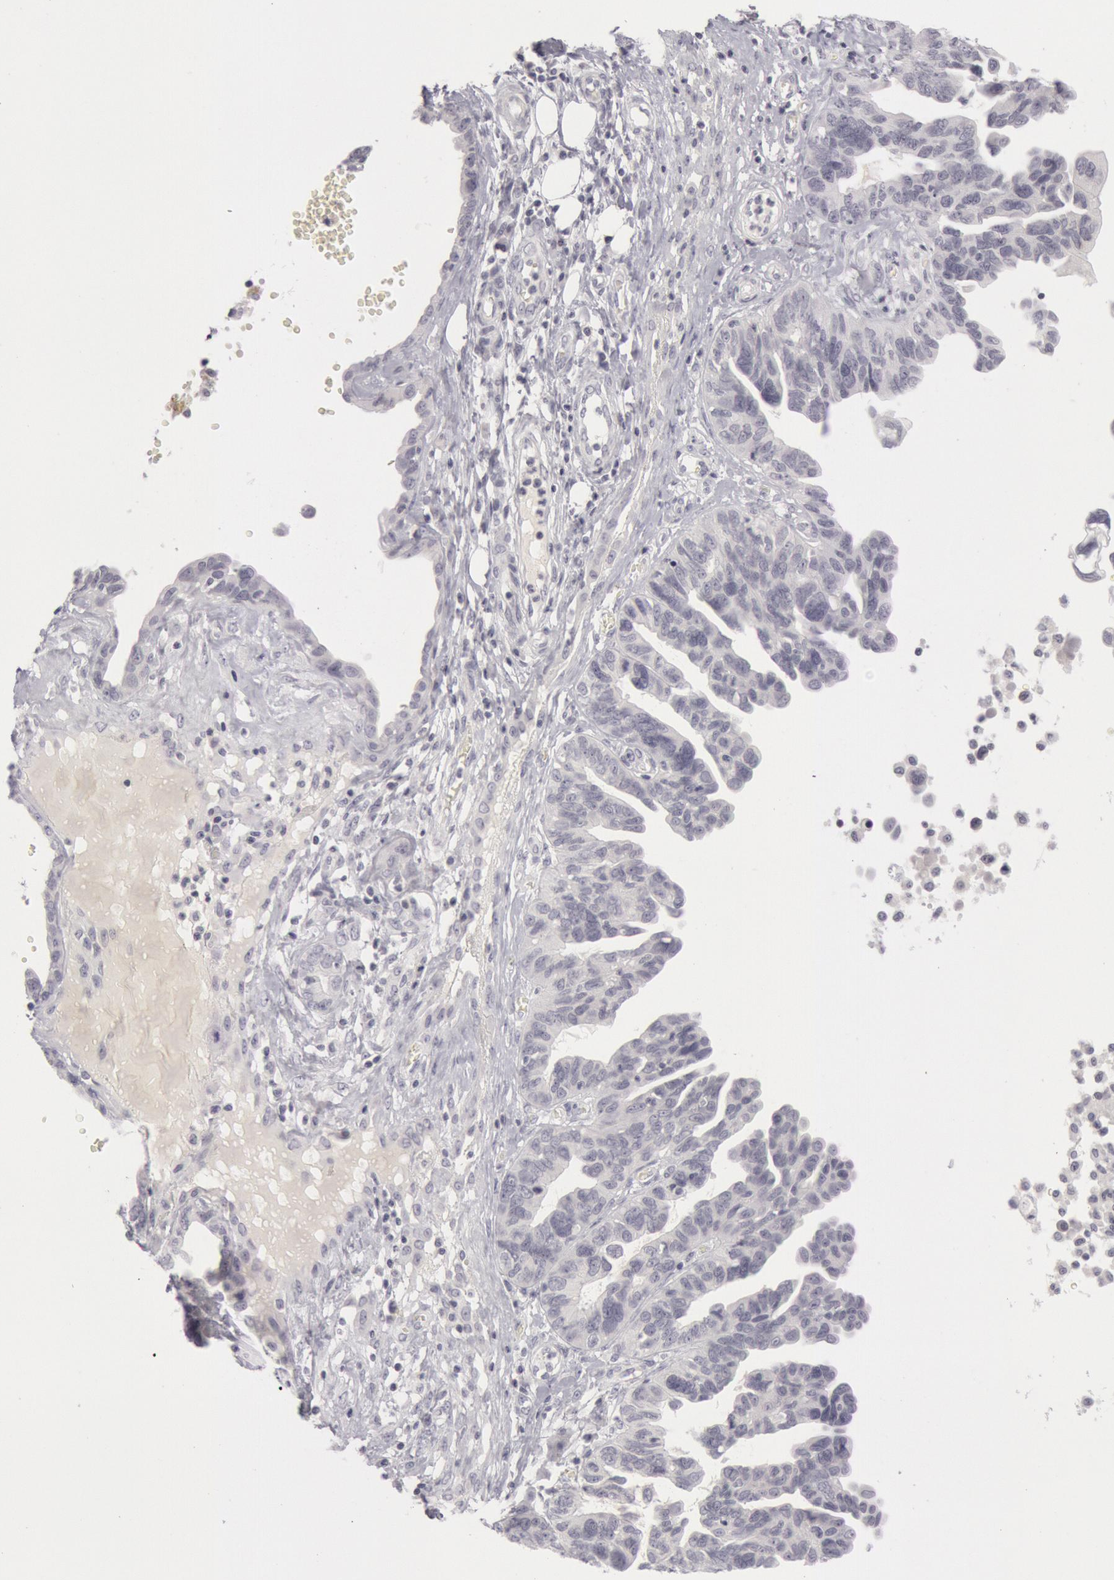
{"staining": {"intensity": "negative", "quantity": "none", "location": "none"}, "tissue": "ovarian cancer", "cell_type": "Tumor cells", "image_type": "cancer", "snomed": [{"axis": "morphology", "description": "Cystadenocarcinoma, serous, NOS"}, {"axis": "topography", "description": "Ovary"}], "caption": "This histopathology image is of ovarian serous cystadenocarcinoma stained with immunohistochemistry to label a protein in brown with the nuclei are counter-stained blue. There is no expression in tumor cells. (DAB IHC with hematoxylin counter stain).", "gene": "KRT16", "patient": {"sex": "female", "age": 64}}